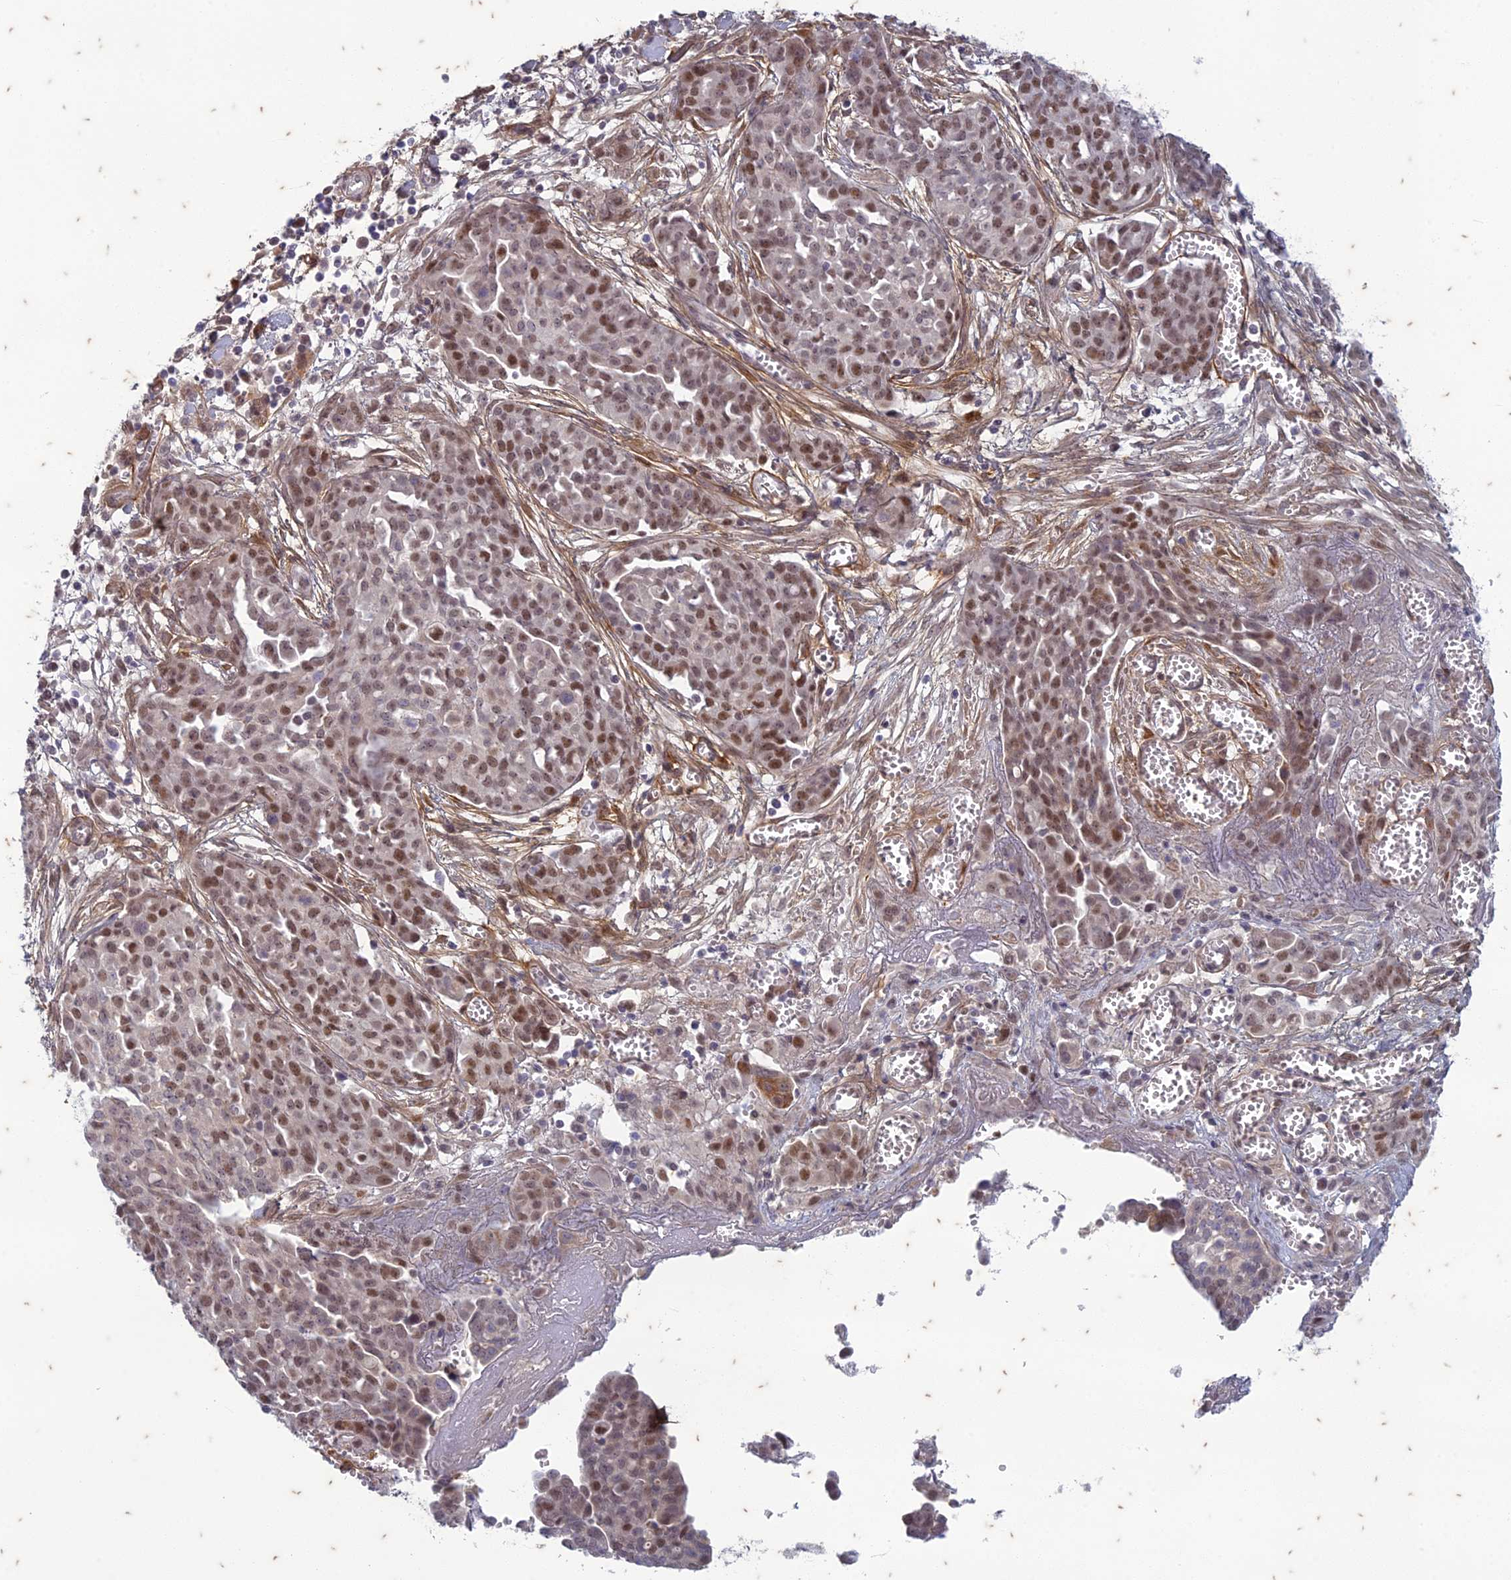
{"staining": {"intensity": "moderate", "quantity": ">75%", "location": "nuclear"}, "tissue": "ovarian cancer", "cell_type": "Tumor cells", "image_type": "cancer", "snomed": [{"axis": "morphology", "description": "Cystadenocarcinoma, serous, NOS"}, {"axis": "topography", "description": "Soft tissue"}, {"axis": "topography", "description": "Ovary"}], "caption": "This is a histology image of immunohistochemistry (IHC) staining of ovarian cancer, which shows moderate expression in the nuclear of tumor cells.", "gene": "PABPN1L", "patient": {"sex": "female", "age": 57}}